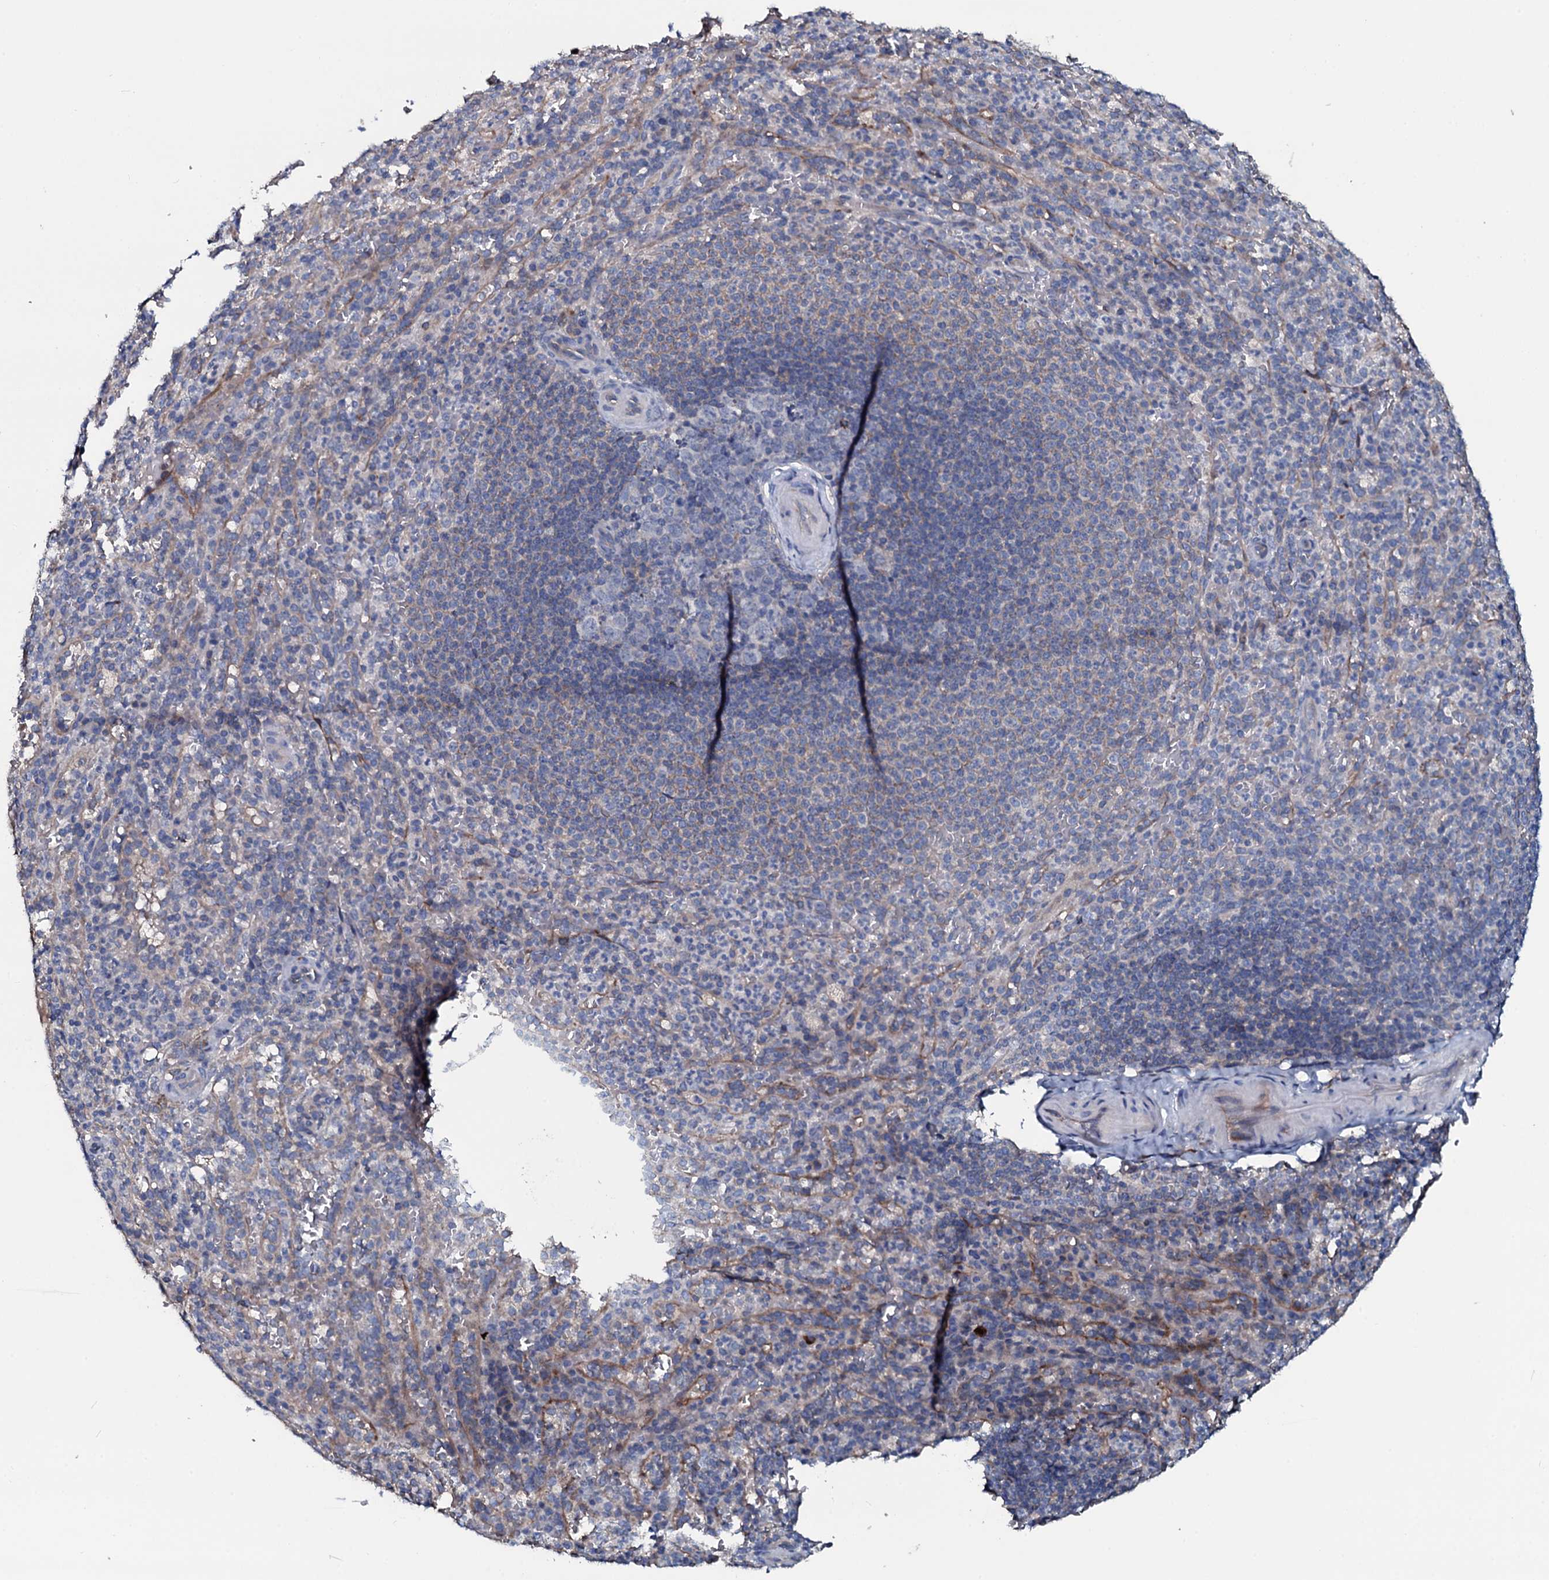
{"staining": {"intensity": "negative", "quantity": "none", "location": "none"}, "tissue": "spleen", "cell_type": "Cells in red pulp", "image_type": "normal", "snomed": [{"axis": "morphology", "description": "Normal tissue, NOS"}, {"axis": "topography", "description": "Spleen"}], "caption": "Histopathology image shows no significant protein staining in cells in red pulp of benign spleen.", "gene": "IL12B", "patient": {"sex": "female", "age": 21}}